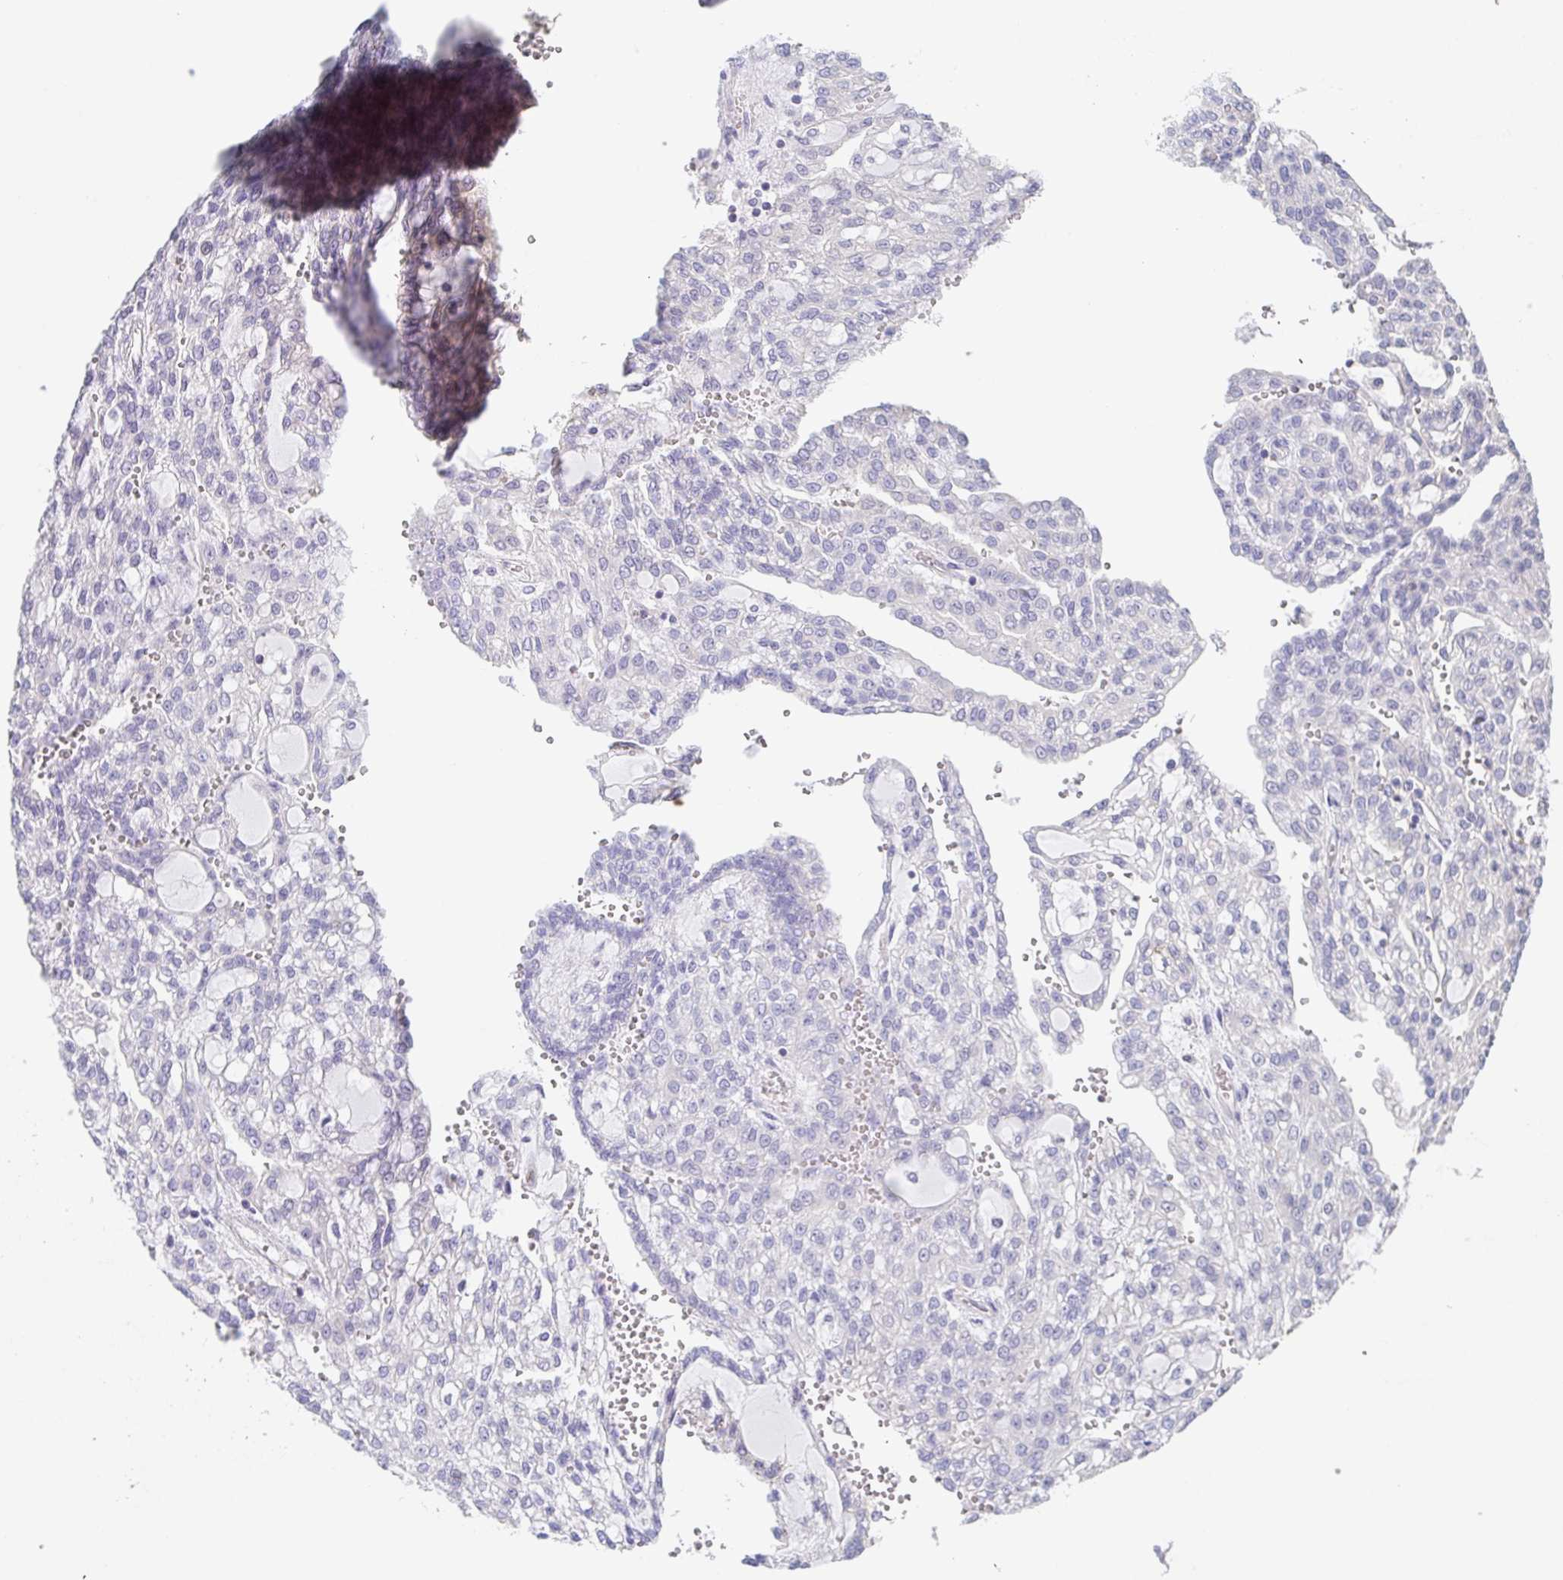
{"staining": {"intensity": "negative", "quantity": "none", "location": "none"}, "tissue": "renal cancer", "cell_type": "Tumor cells", "image_type": "cancer", "snomed": [{"axis": "morphology", "description": "Adenocarcinoma, NOS"}, {"axis": "topography", "description": "Kidney"}], "caption": "Tumor cells are negative for protein expression in human renal cancer.", "gene": "DBN1", "patient": {"sex": "male", "age": 63}}